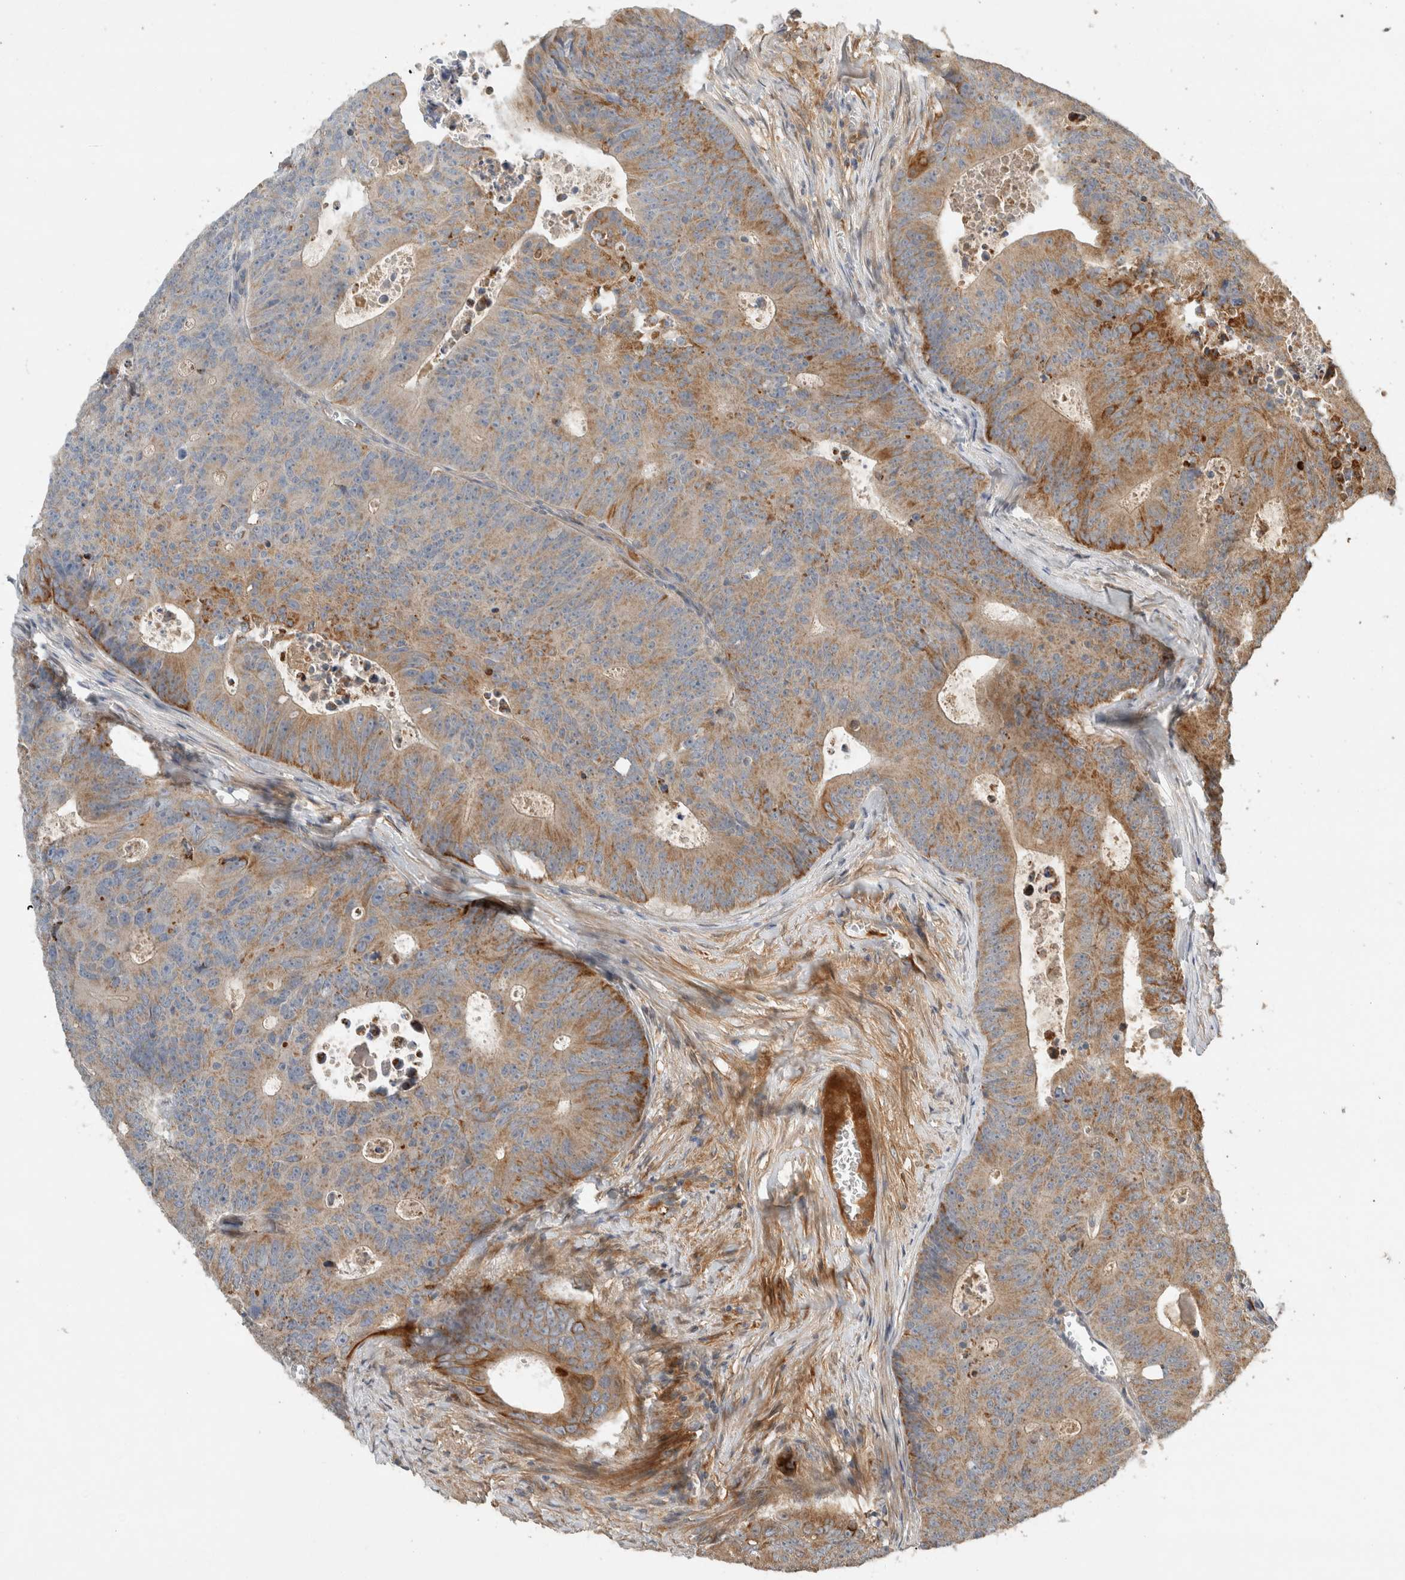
{"staining": {"intensity": "moderate", "quantity": ">75%", "location": "cytoplasmic/membranous"}, "tissue": "colorectal cancer", "cell_type": "Tumor cells", "image_type": "cancer", "snomed": [{"axis": "morphology", "description": "Adenocarcinoma, NOS"}, {"axis": "topography", "description": "Colon"}], "caption": "Protein analysis of adenocarcinoma (colorectal) tissue shows moderate cytoplasmic/membranous positivity in approximately >75% of tumor cells. Nuclei are stained in blue.", "gene": "ARMC9", "patient": {"sex": "male", "age": 87}}